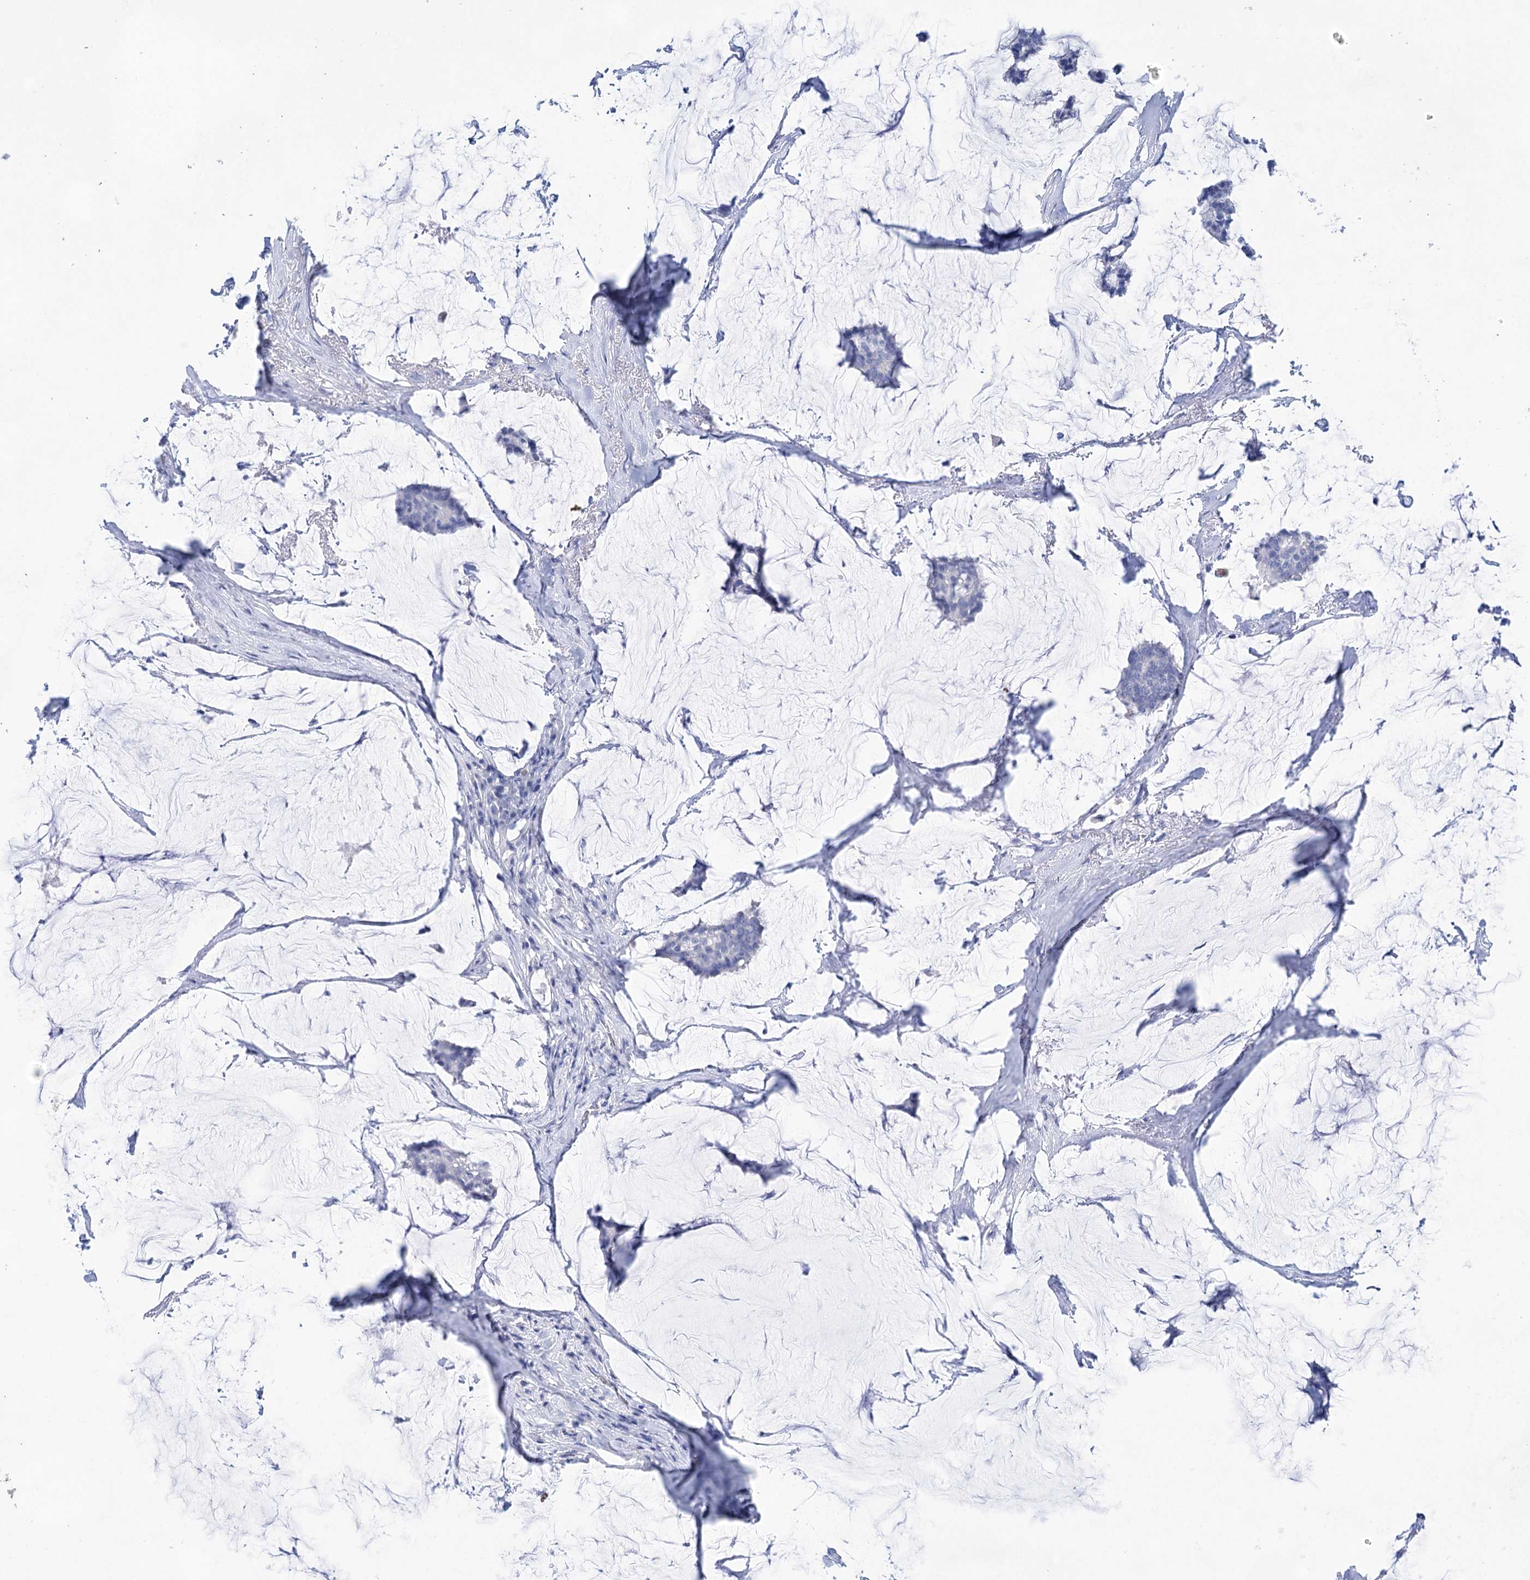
{"staining": {"intensity": "negative", "quantity": "none", "location": "none"}, "tissue": "breast cancer", "cell_type": "Tumor cells", "image_type": "cancer", "snomed": [{"axis": "morphology", "description": "Duct carcinoma"}, {"axis": "topography", "description": "Breast"}], "caption": "Immunohistochemical staining of human breast cancer (invasive ductal carcinoma) shows no significant staining in tumor cells.", "gene": "LALBA", "patient": {"sex": "female", "age": 93}}